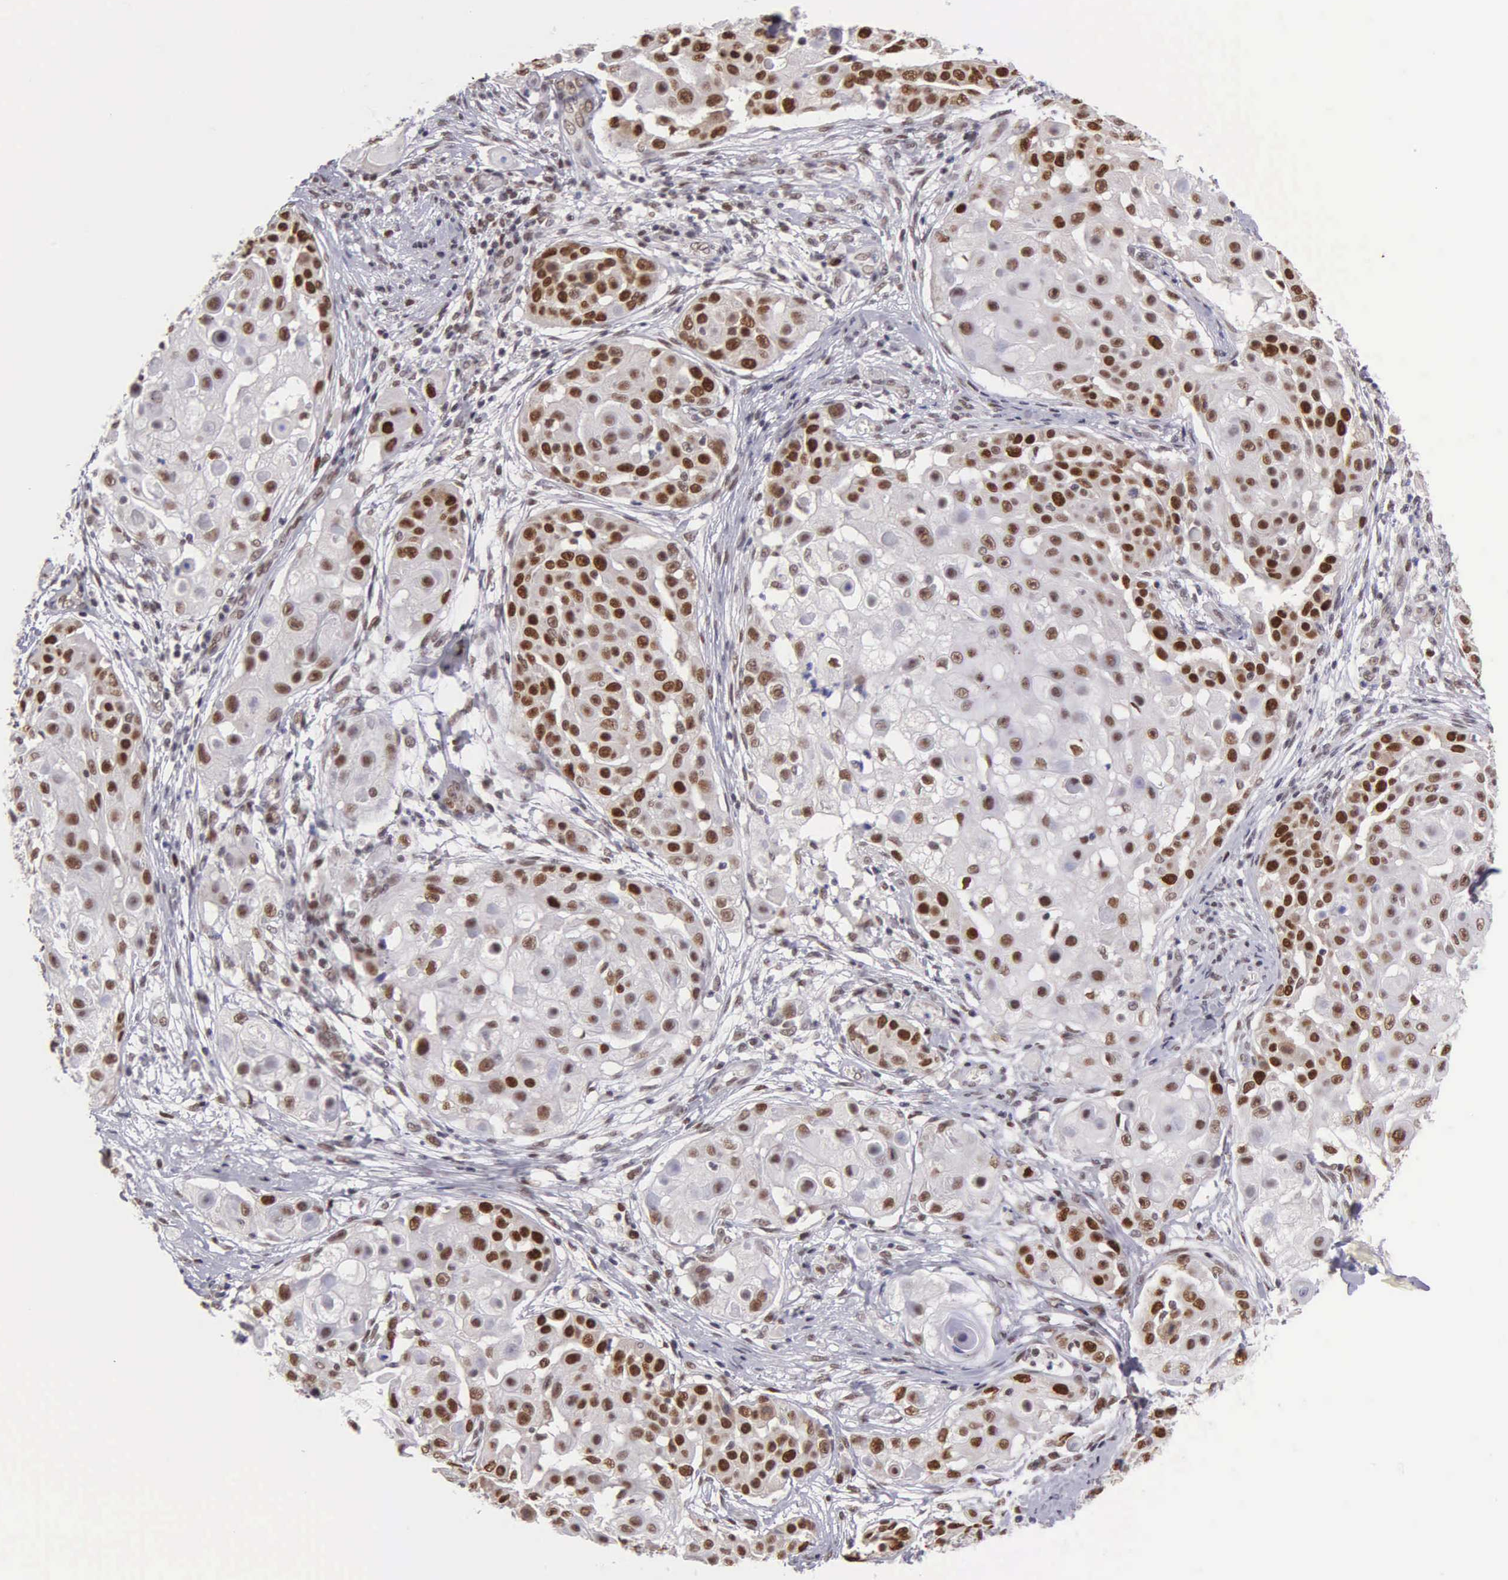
{"staining": {"intensity": "moderate", "quantity": "25%-75%", "location": "nuclear"}, "tissue": "skin cancer", "cell_type": "Tumor cells", "image_type": "cancer", "snomed": [{"axis": "morphology", "description": "Squamous cell carcinoma, NOS"}, {"axis": "topography", "description": "Skin"}], "caption": "Squamous cell carcinoma (skin) stained for a protein (brown) demonstrates moderate nuclear positive positivity in approximately 25%-75% of tumor cells.", "gene": "UBR7", "patient": {"sex": "female", "age": 57}}